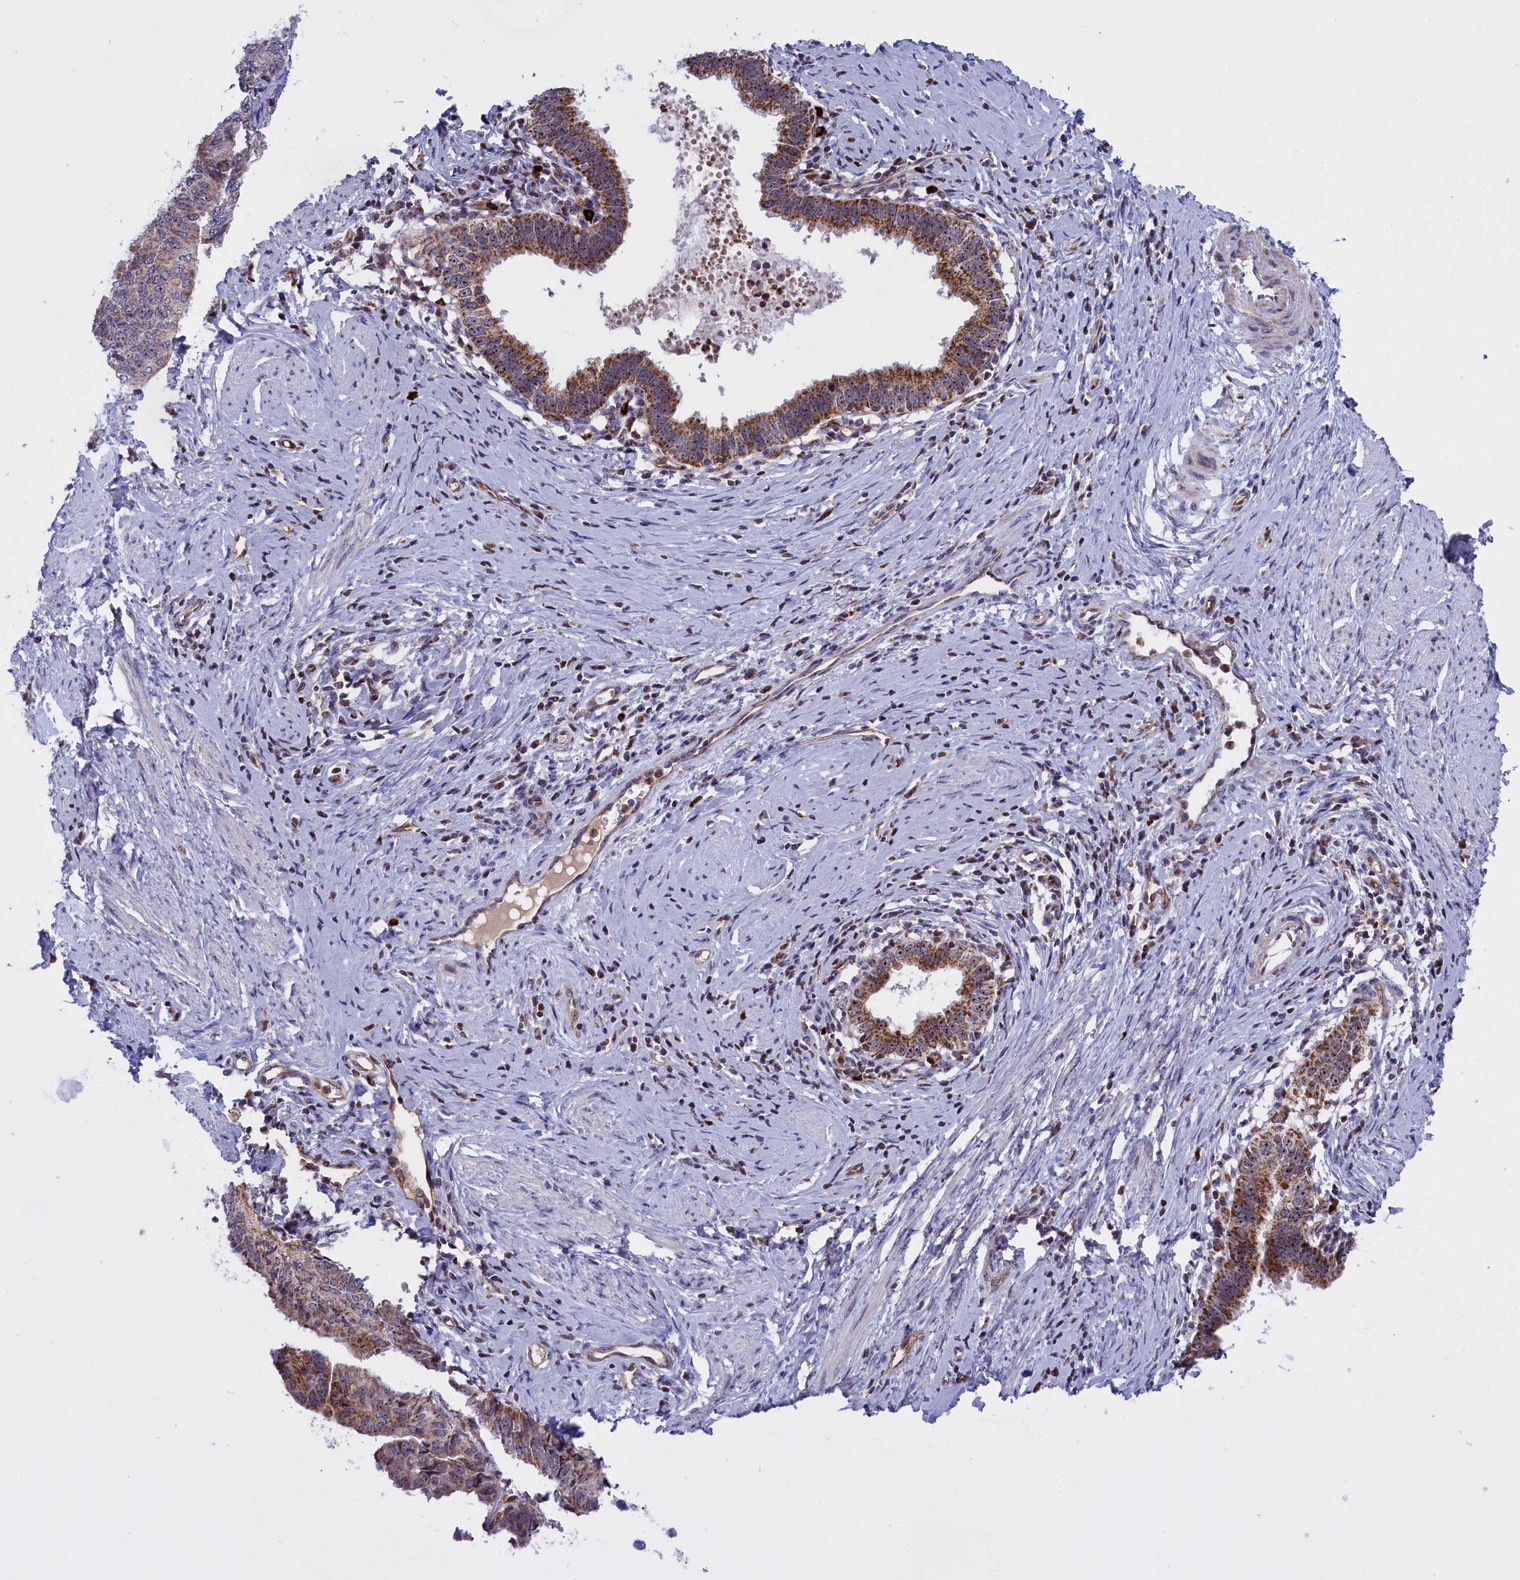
{"staining": {"intensity": "moderate", "quantity": ">75%", "location": "cytoplasmic/membranous,nuclear"}, "tissue": "cervical cancer", "cell_type": "Tumor cells", "image_type": "cancer", "snomed": [{"axis": "morphology", "description": "Adenocarcinoma, NOS"}, {"axis": "topography", "description": "Cervix"}], "caption": "Adenocarcinoma (cervical) was stained to show a protein in brown. There is medium levels of moderate cytoplasmic/membranous and nuclear positivity in approximately >75% of tumor cells.", "gene": "MPND", "patient": {"sex": "female", "age": 36}}